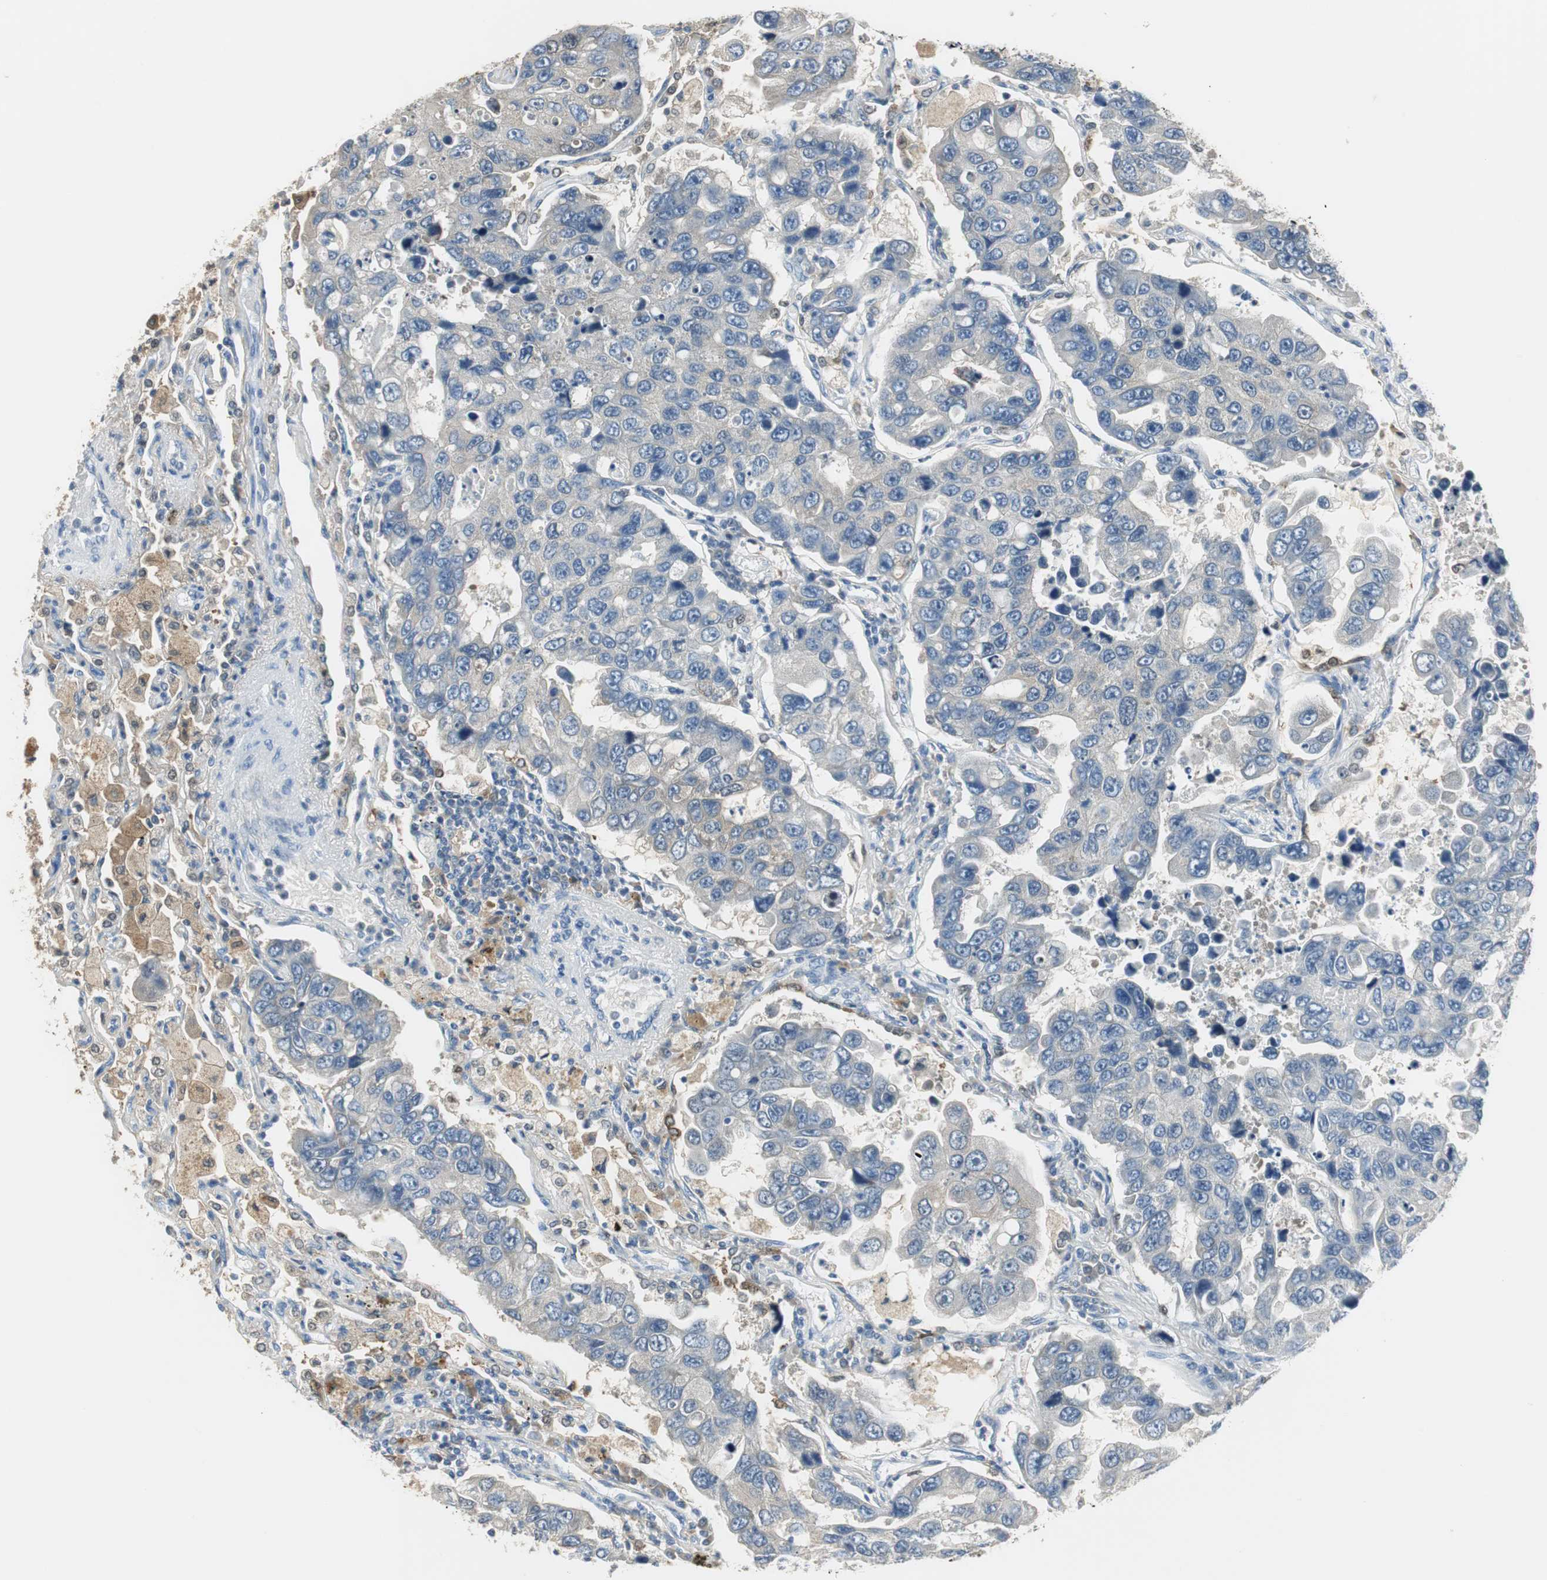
{"staining": {"intensity": "negative", "quantity": "none", "location": "none"}, "tissue": "lung cancer", "cell_type": "Tumor cells", "image_type": "cancer", "snomed": [{"axis": "morphology", "description": "Adenocarcinoma, NOS"}, {"axis": "topography", "description": "Lung"}], "caption": "An immunohistochemistry (IHC) histopathology image of adenocarcinoma (lung) is shown. There is no staining in tumor cells of adenocarcinoma (lung).", "gene": "FBP1", "patient": {"sex": "male", "age": 64}}